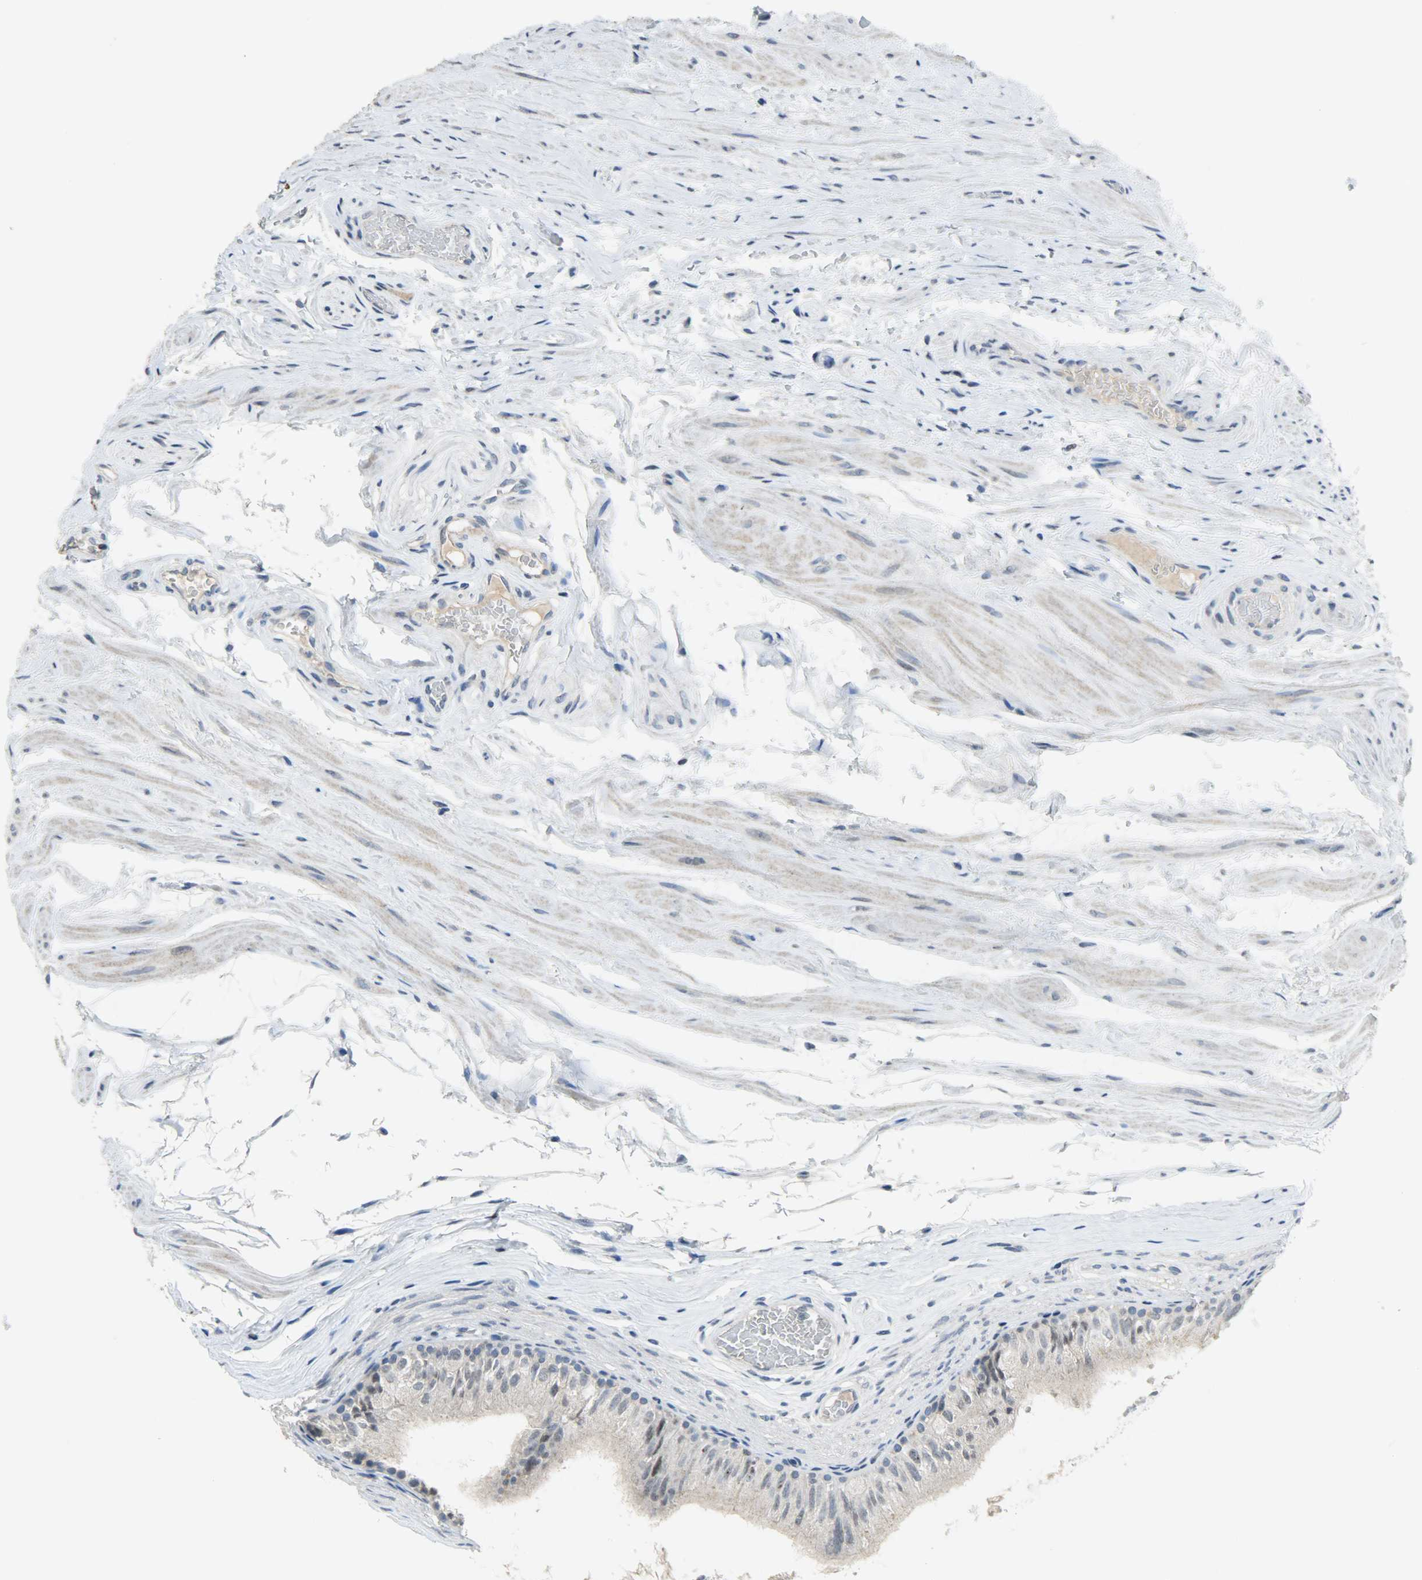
{"staining": {"intensity": "strong", "quantity": ">75%", "location": "cytoplasmic/membranous"}, "tissue": "epididymis", "cell_type": "Glandular cells", "image_type": "normal", "snomed": [{"axis": "morphology", "description": "Normal tissue, NOS"}, {"axis": "topography", "description": "Testis"}, {"axis": "topography", "description": "Epididymis"}], "caption": "IHC of normal human epididymis displays high levels of strong cytoplasmic/membranous staining in approximately >75% of glandular cells.", "gene": "DNAJB6", "patient": {"sex": "male", "age": 36}}